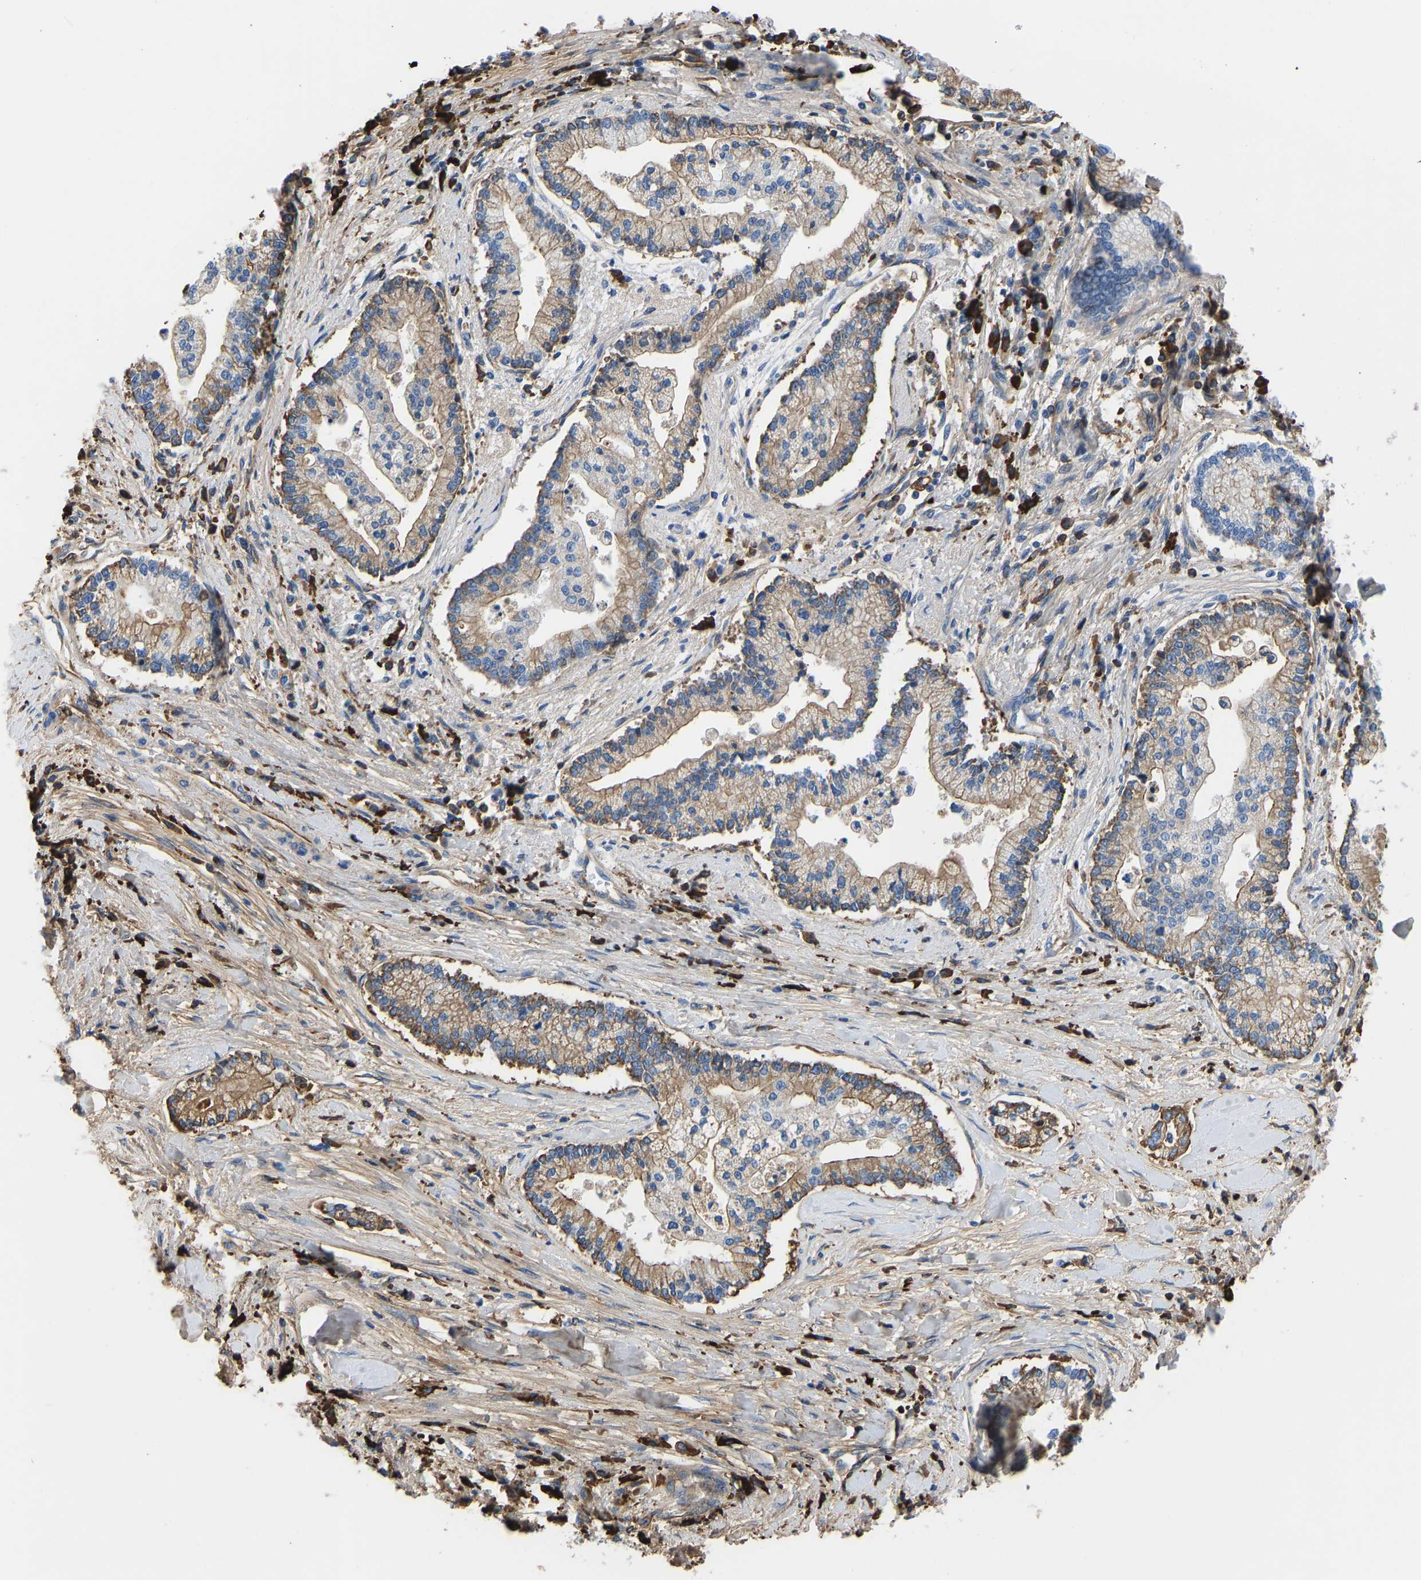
{"staining": {"intensity": "moderate", "quantity": ">75%", "location": "cytoplasmic/membranous"}, "tissue": "liver cancer", "cell_type": "Tumor cells", "image_type": "cancer", "snomed": [{"axis": "morphology", "description": "Cholangiocarcinoma"}, {"axis": "topography", "description": "Liver"}], "caption": "The image displays immunohistochemical staining of liver cholangiocarcinoma. There is moderate cytoplasmic/membranous staining is appreciated in approximately >75% of tumor cells. (DAB (3,3'-diaminobenzidine) IHC, brown staining for protein, blue staining for nuclei).", "gene": "HSPG2", "patient": {"sex": "male", "age": 50}}